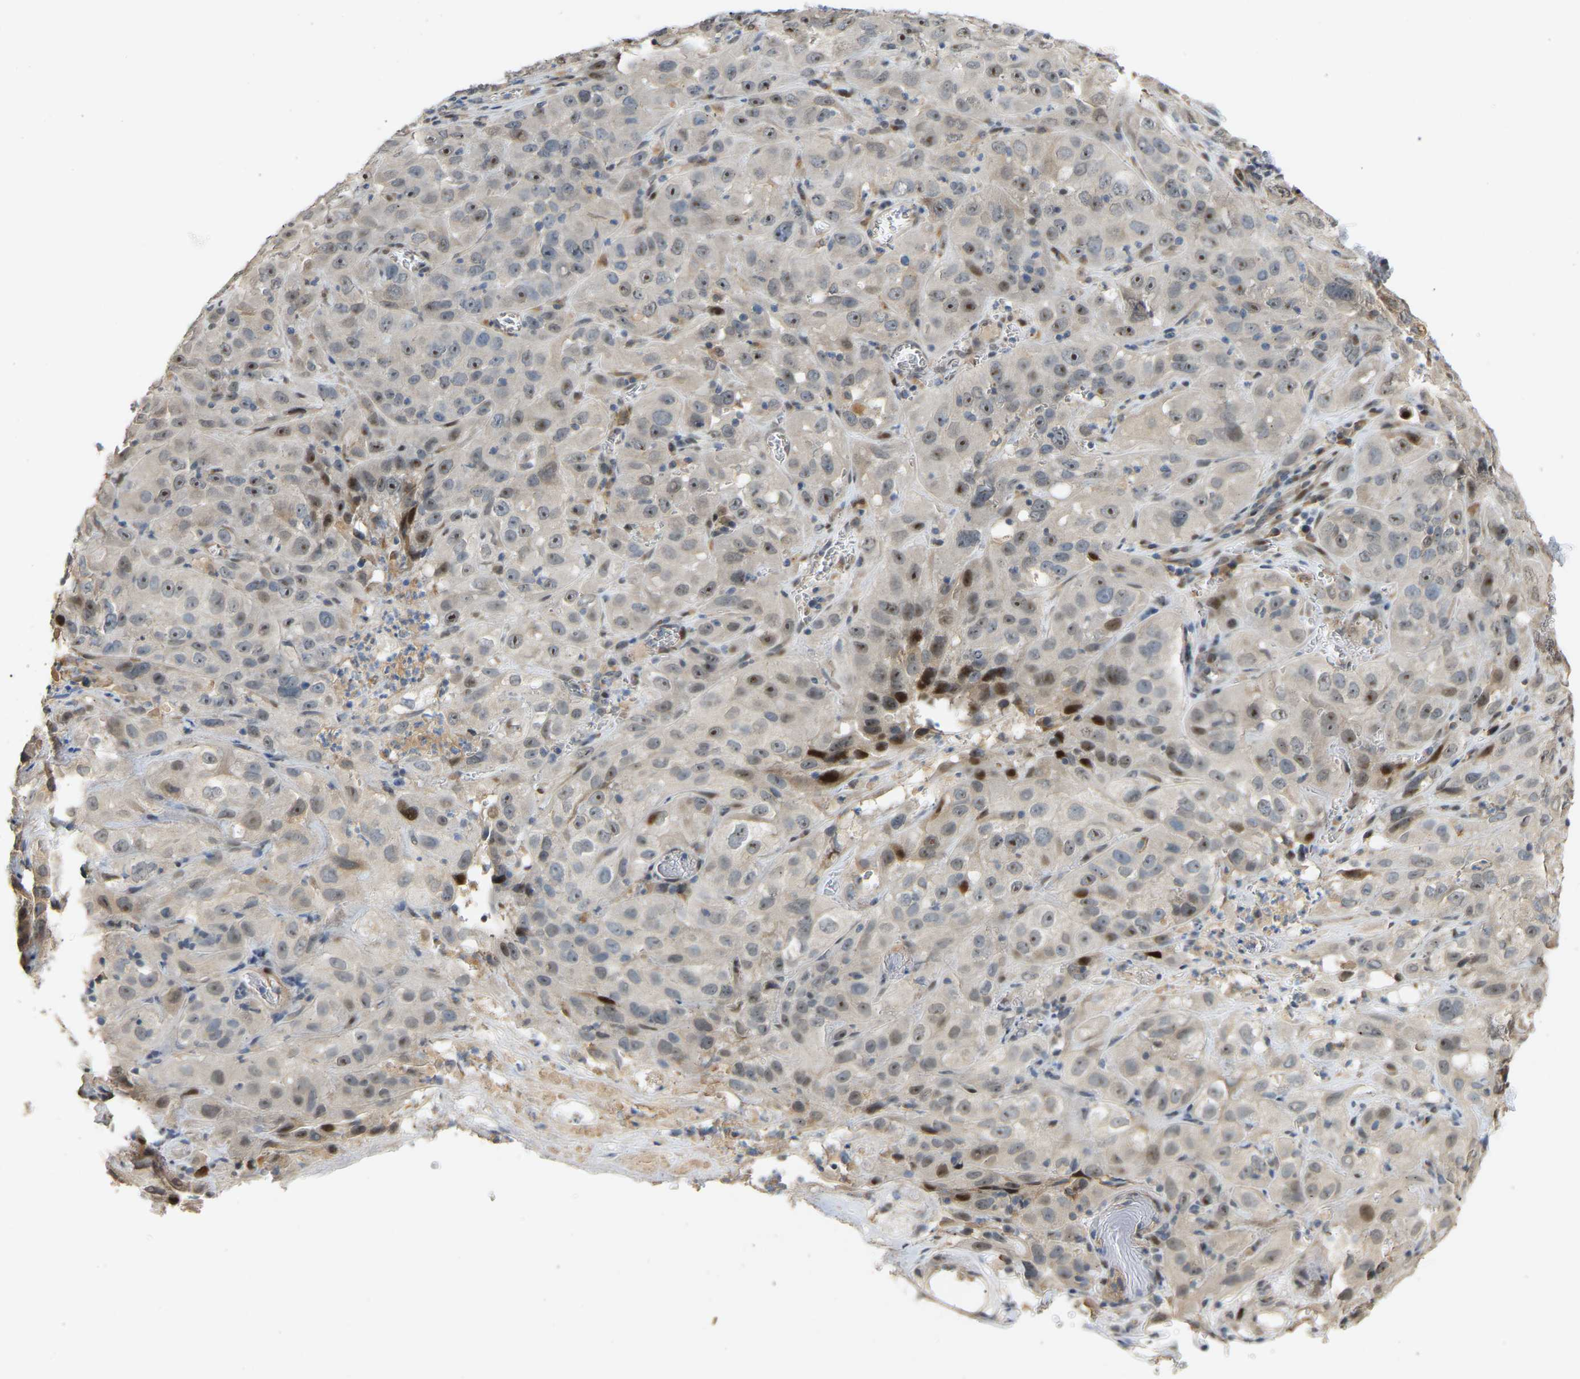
{"staining": {"intensity": "moderate", "quantity": "25%-75%", "location": "nuclear"}, "tissue": "cervical cancer", "cell_type": "Tumor cells", "image_type": "cancer", "snomed": [{"axis": "morphology", "description": "Squamous cell carcinoma, NOS"}, {"axis": "topography", "description": "Cervix"}], "caption": "This is an image of immunohistochemistry staining of cervical cancer, which shows moderate expression in the nuclear of tumor cells.", "gene": "PTPN4", "patient": {"sex": "female", "age": 32}}